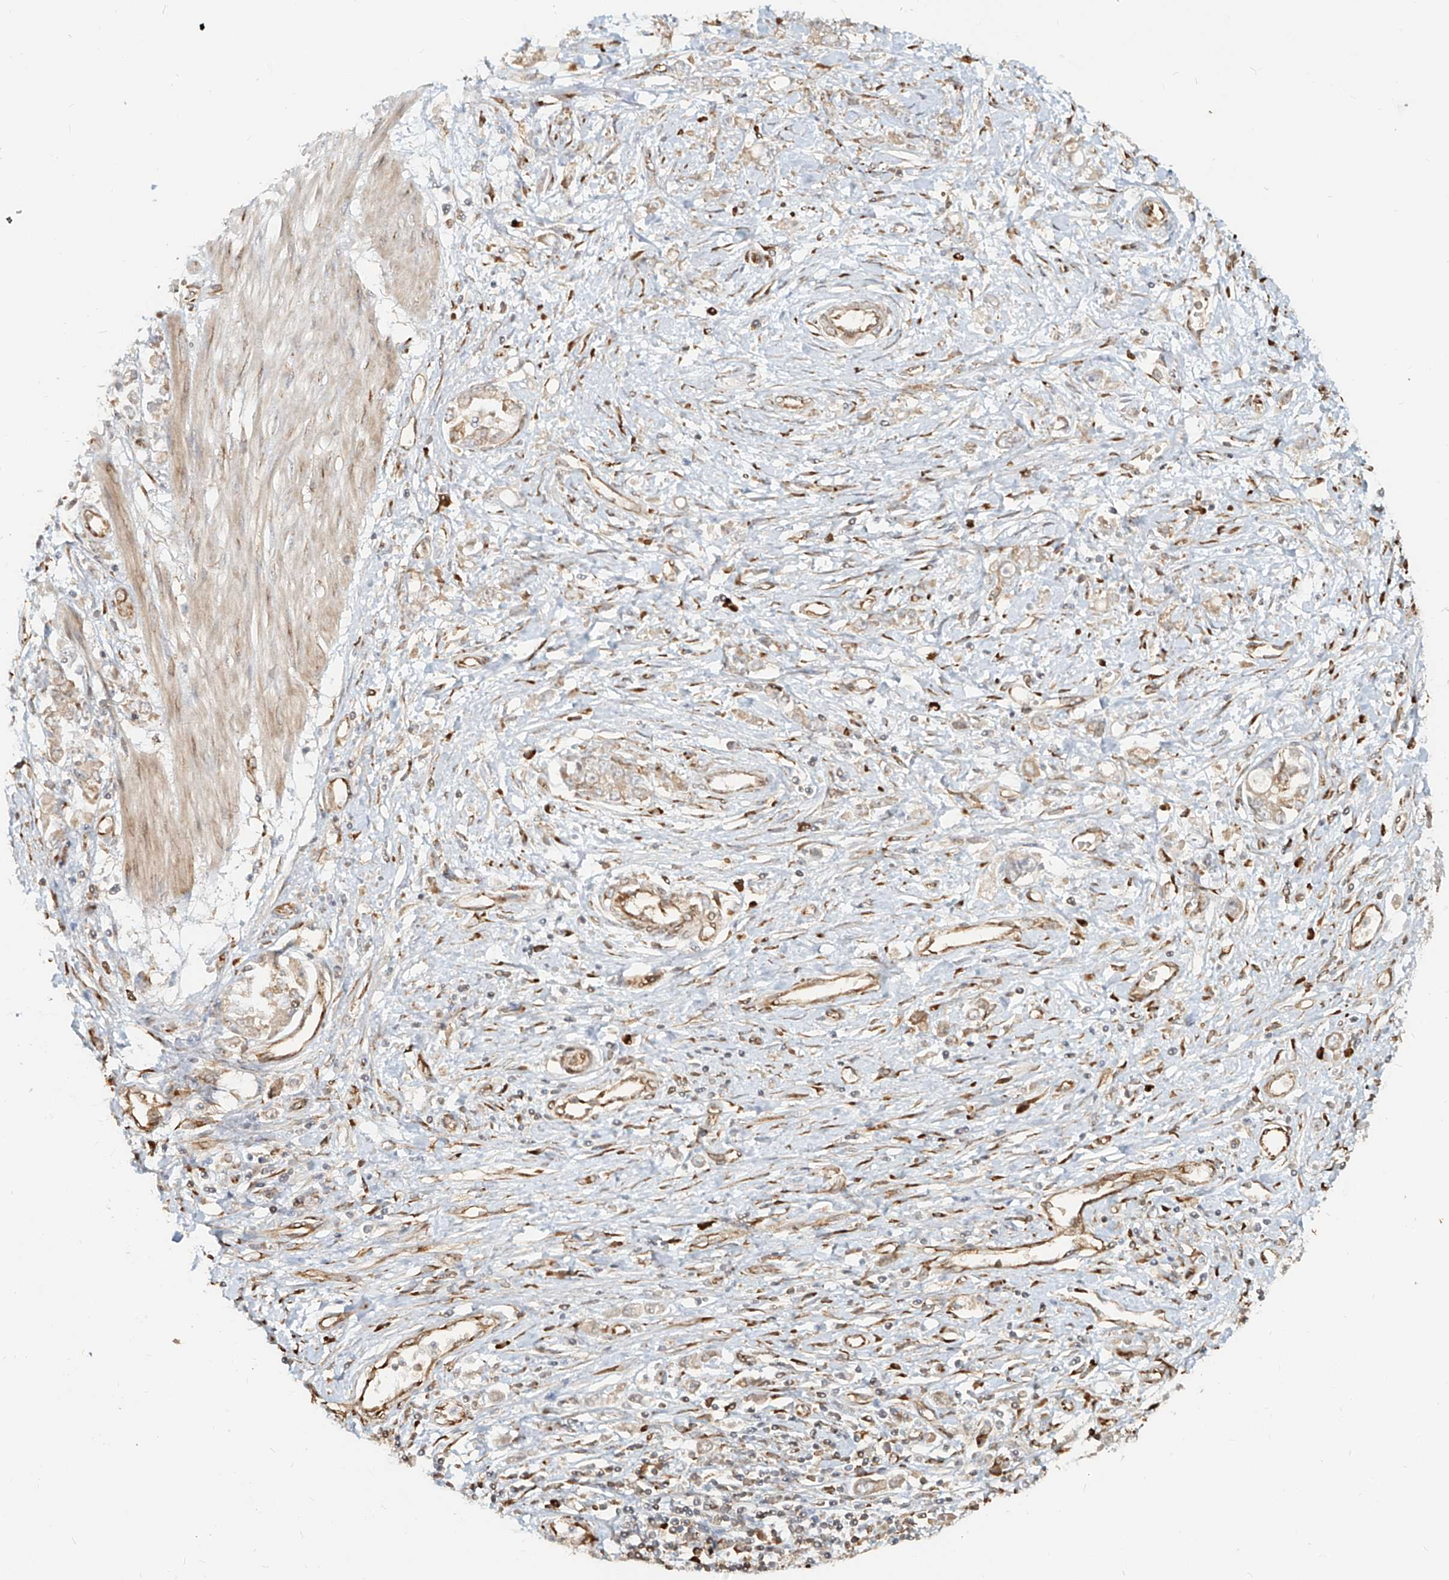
{"staining": {"intensity": "weak", "quantity": "<25%", "location": "cytoplasmic/membranous"}, "tissue": "stomach cancer", "cell_type": "Tumor cells", "image_type": "cancer", "snomed": [{"axis": "morphology", "description": "Adenocarcinoma, NOS"}, {"axis": "topography", "description": "Stomach"}], "caption": "Immunohistochemistry (IHC) micrograph of neoplastic tissue: human adenocarcinoma (stomach) stained with DAB demonstrates no significant protein expression in tumor cells. (DAB (3,3'-diaminobenzidine) immunohistochemistry (IHC) visualized using brightfield microscopy, high magnification).", "gene": "UBE2K", "patient": {"sex": "female", "age": 76}}